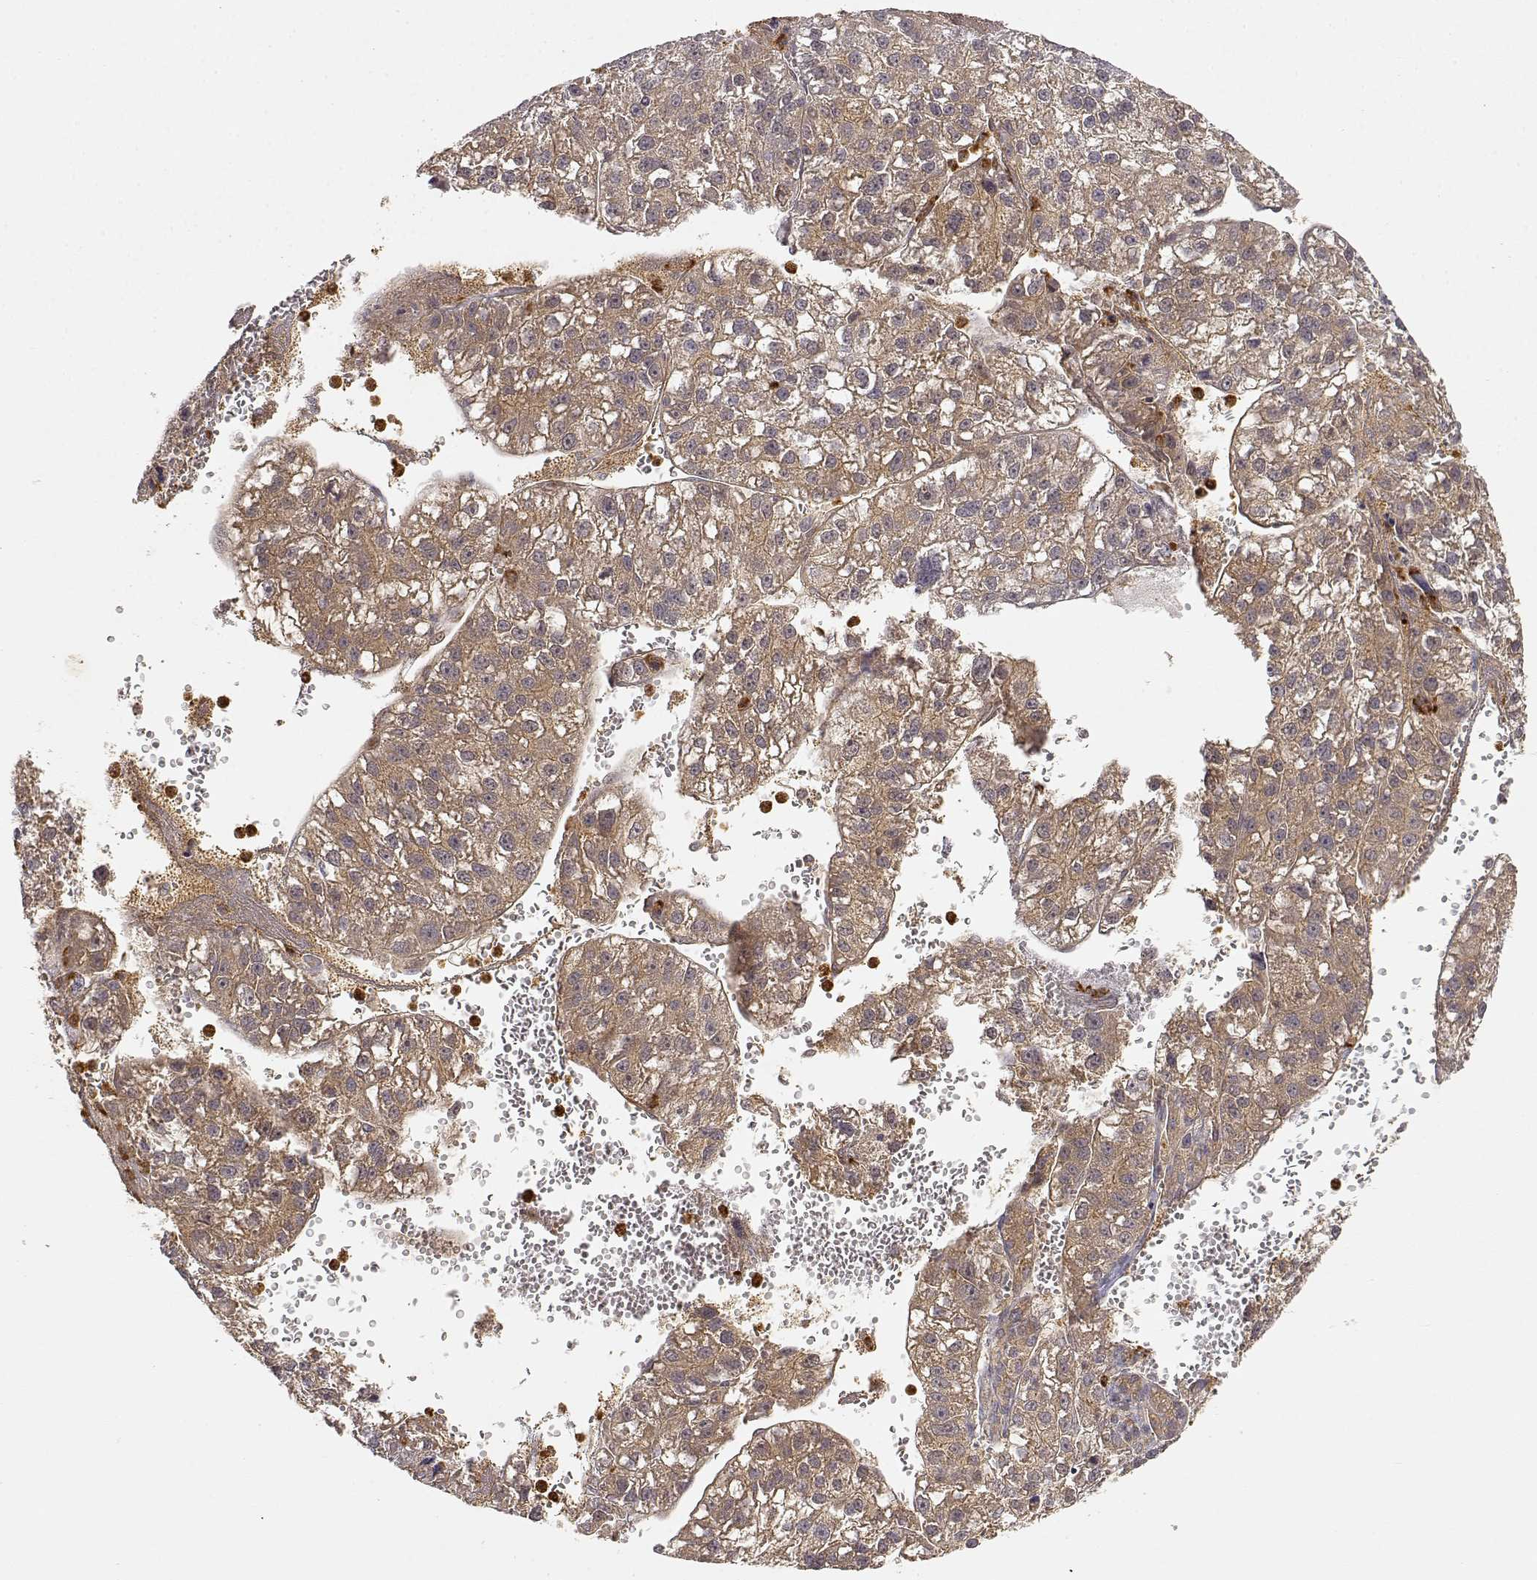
{"staining": {"intensity": "weak", "quantity": ">75%", "location": "cytoplasmic/membranous"}, "tissue": "liver cancer", "cell_type": "Tumor cells", "image_type": "cancer", "snomed": [{"axis": "morphology", "description": "Carcinoma, Hepatocellular, NOS"}, {"axis": "topography", "description": "Liver"}], "caption": "Liver hepatocellular carcinoma tissue reveals weak cytoplasmic/membranous expression in about >75% of tumor cells", "gene": "CDK5RAP2", "patient": {"sex": "female", "age": 70}}